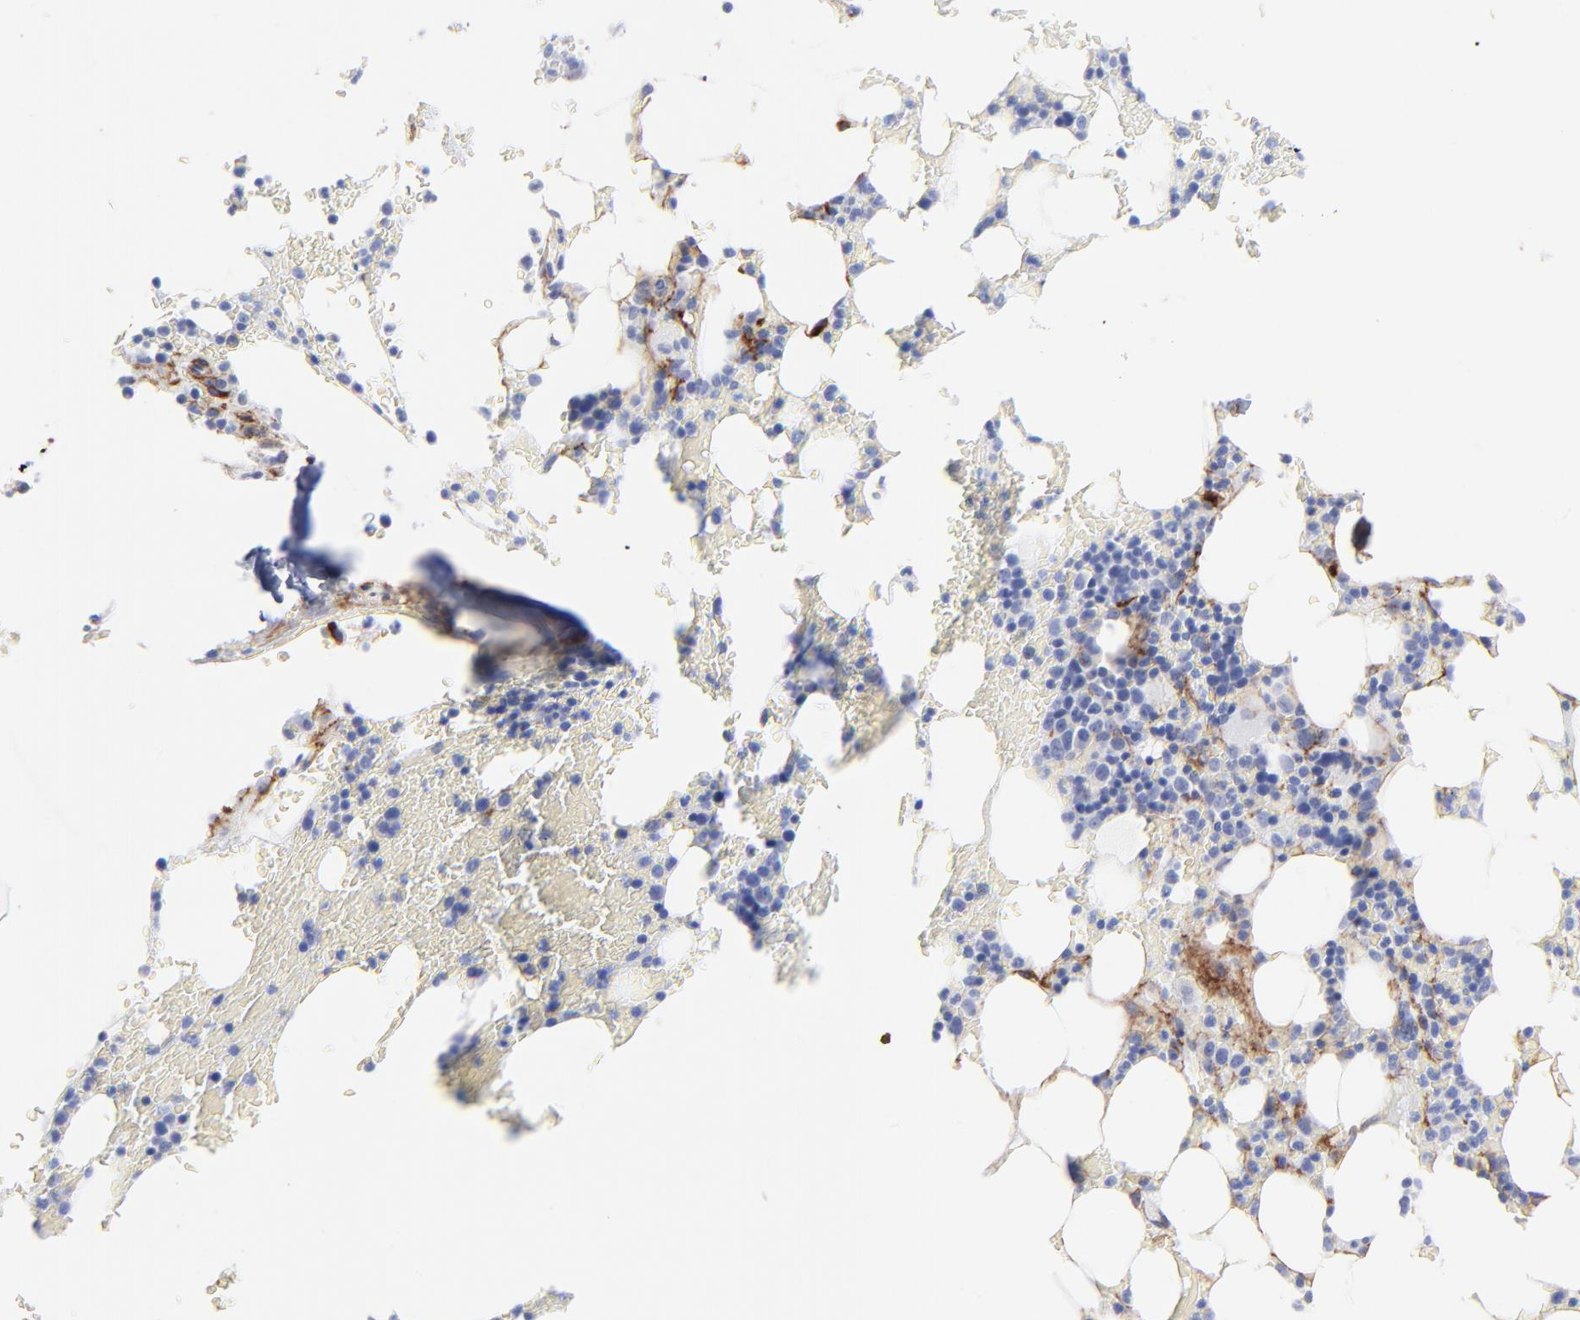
{"staining": {"intensity": "negative", "quantity": "none", "location": "none"}, "tissue": "bone marrow", "cell_type": "Hematopoietic cells", "image_type": "normal", "snomed": [{"axis": "morphology", "description": "Normal tissue, NOS"}, {"axis": "topography", "description": "Bone marrow"}], "caption": "Immunohistochemistry (IHC) image of benign bone marrow: bone marrow stained with DAB shows no significant protein positivity in hematopoietic cells. (Brightfield microscopy of DAB (3,3'-diaminobenzidine) immunohistochemistry at high magnification).", "gene": "PDGFRB", "patient": {"sex": "male", "age": 78}}